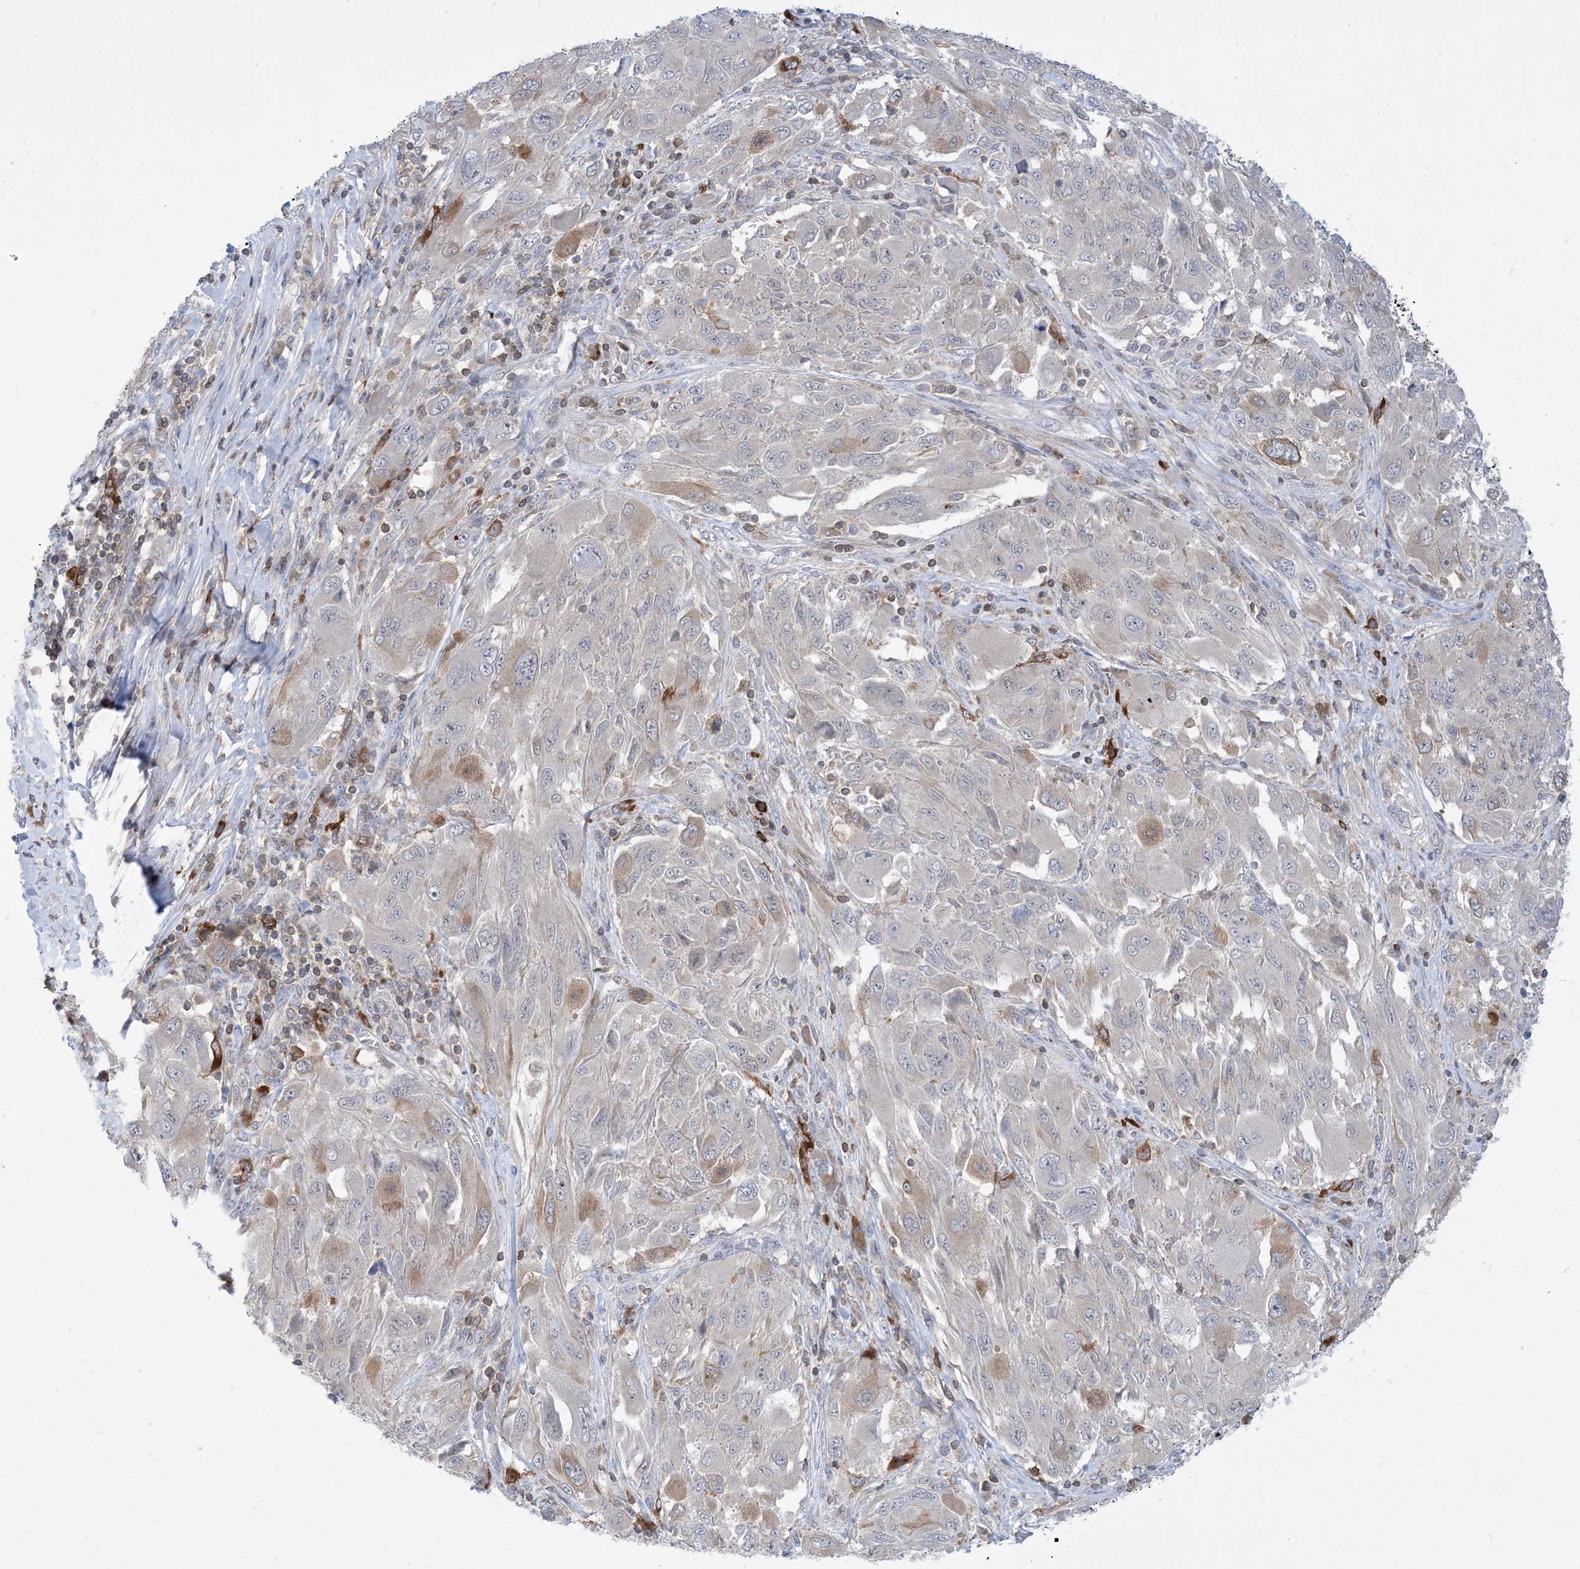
{"staining": {"intensity": "weak", "quantity": "<25%", "location": "cytoplasmic/membranous"}, "tissue": "melanoma", "cell_type": "Tumor cells", "image_type": "cancer", "snomed": [{"axis": "morphology", "description": "Malignant melanoma, NOS"}, {"axis": "topography", "description": "Skin"}], "caption": "Tumor cells show no significant expression in malignant melanoma.", "gene": "AOC1", "patient": {"sex": "female", "age": 91}}